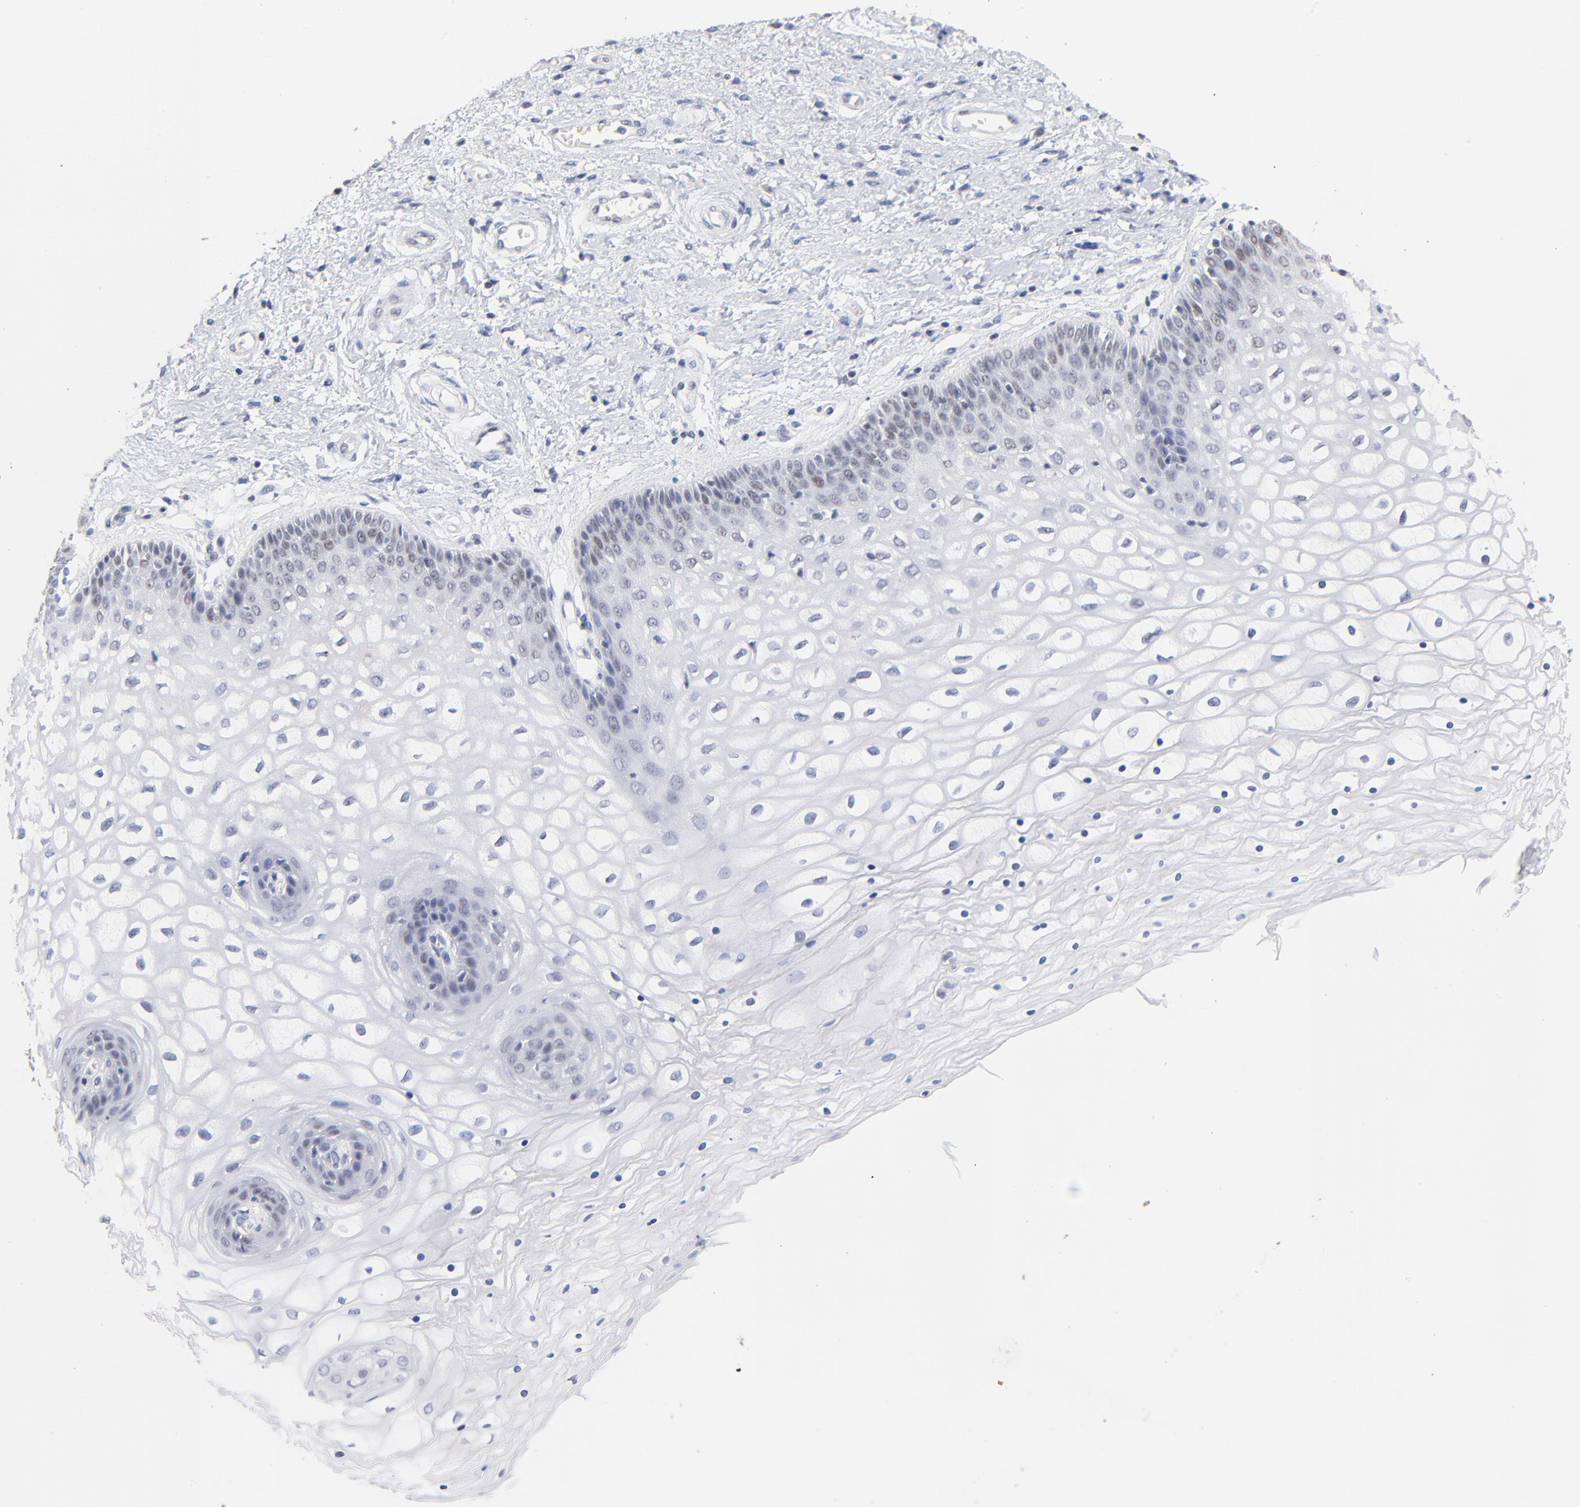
{"staining": {"intensity": "weak", "quantity": "25%-75%", "location": "nuclear"}, "tissue": "vagina", "cell_type": "Squamous epithelial cells", "image_type": "normal", "snomed": [{"axis": "morphology", "description": "Normal tissue, NOS"}, {"axis": "topography", "description": "Vagina"}], "caption": "Human vagina stained with a brown dye shows weak nuclear positive expression in approximately 25%-75% of squamous epithelial cells.", "gene": "ORC2", "patient": {"sex": "female", "age": 34}}